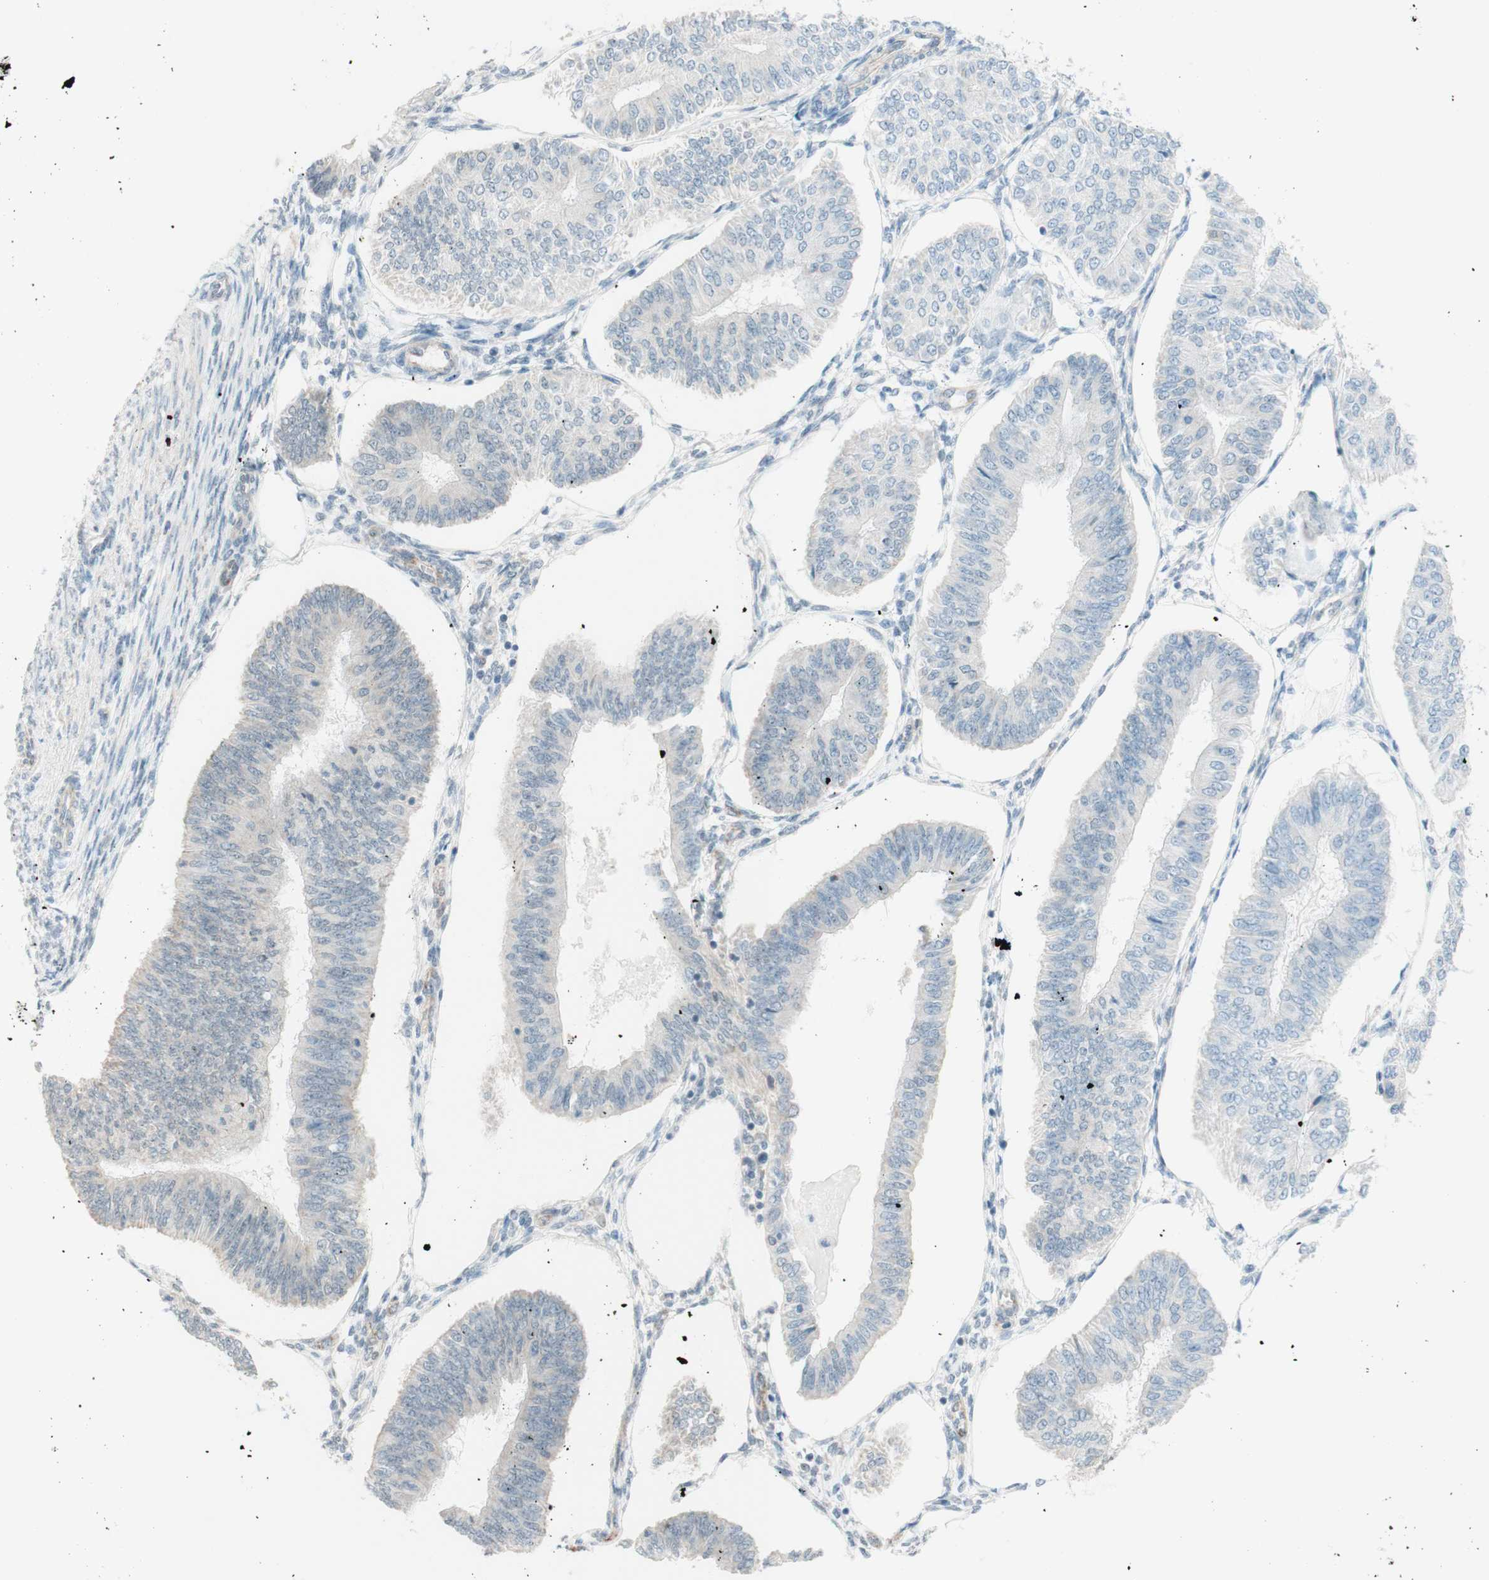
{"staining": {"intensity": "weak", "quantity": "<25%", "location": "cytoplasmic/membranous"}, "tissue": "endometrial cancer", "cell_type": "Tumor cells", "image_type": "cancer", "snomed": [{"axis": "morphology", "description": "Adenocarcinoma, NOS"}, {"axis": "topography", "description": "Endometrium"}], "caption": "Human endometrial cancer (adenocarcinoma) stained for a protein using immunohistochemistry (IHC) reveals no staining in tumor cells.", "gene": "JPH1", "patient": {"sex": "female", "age": 58}}